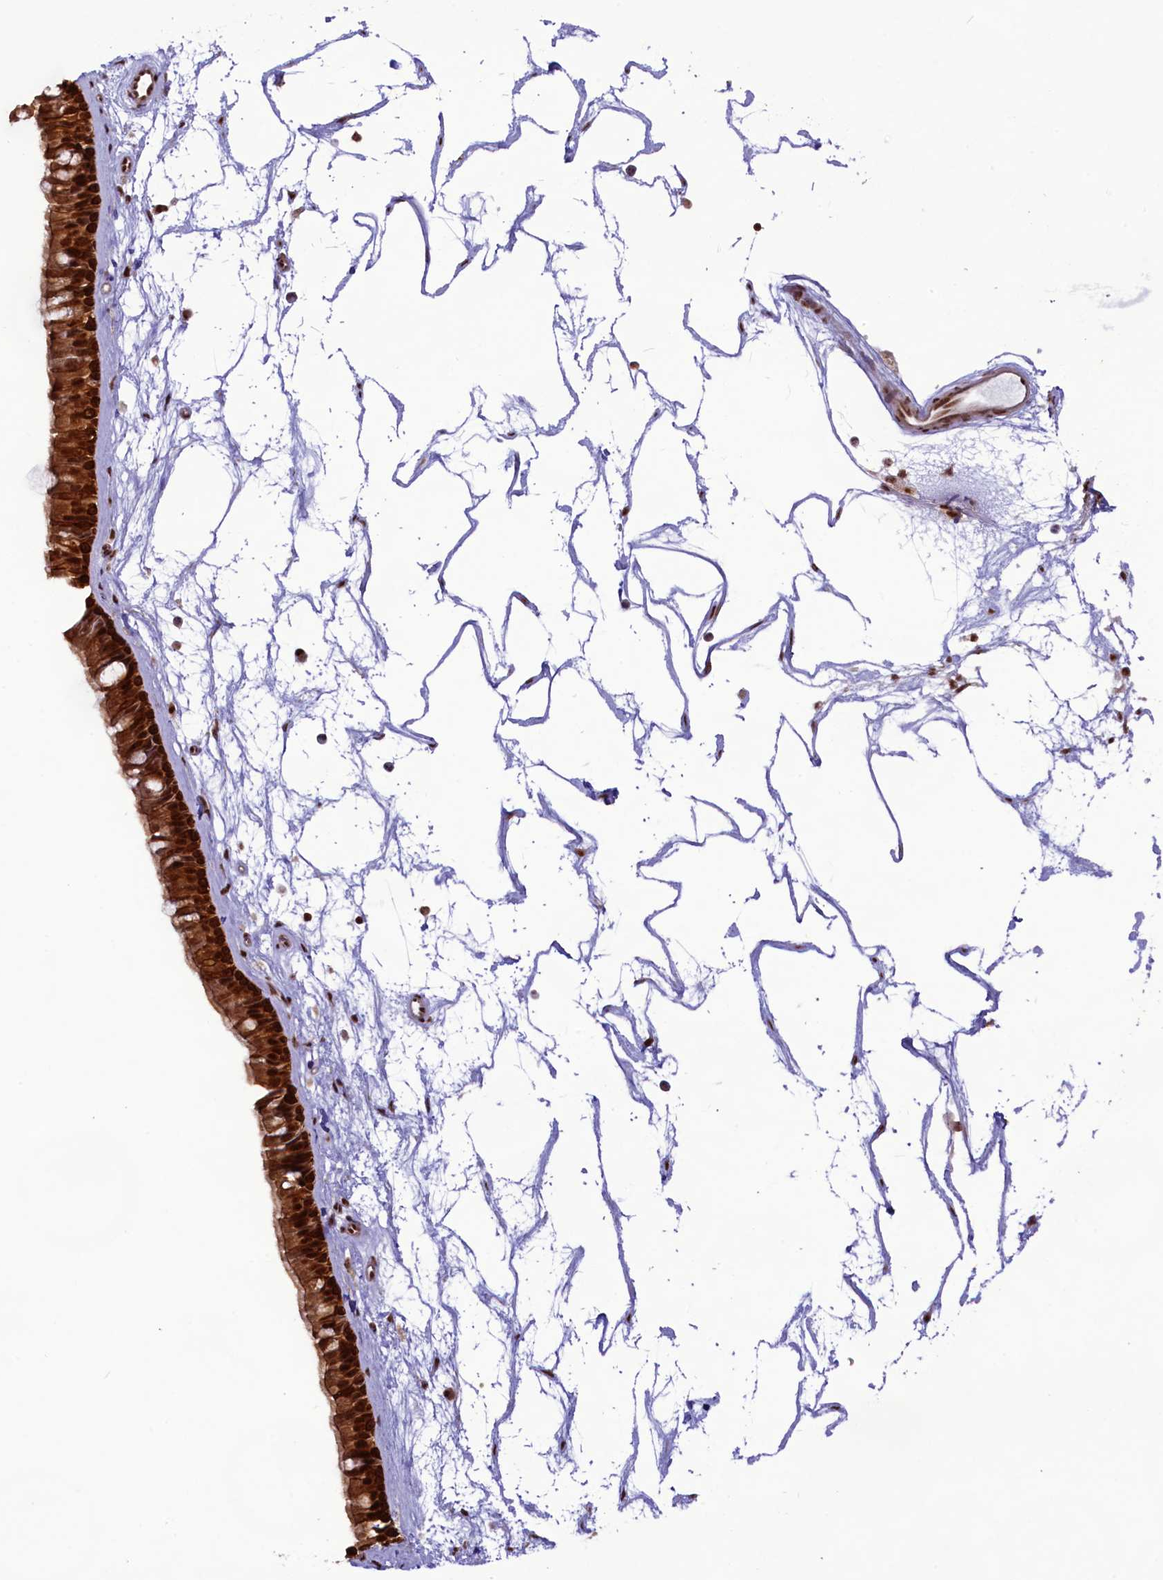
{"staining": {"intensity": "strong", "quantity": ">75%", "location": "cytoplasmic/membranous,nuclear"}, "tissue": "nasopharynx", "cell_type": "Respiratory epithelial cells", "image_type": "normal", "snomed": [{"axis": "morphology", "description": "Normal tissue, NOS"}, {"axis": "topography", "description": "Nasopharynx"}], "caption": "The immunohistochemical stain labels strong cytoplasmic/membranous,nuclear staining in respiratory epithelial cells of unremarkable nasopharynx.", "gene": "CARD8", "patient": {"sex": "male", "age": 64}}